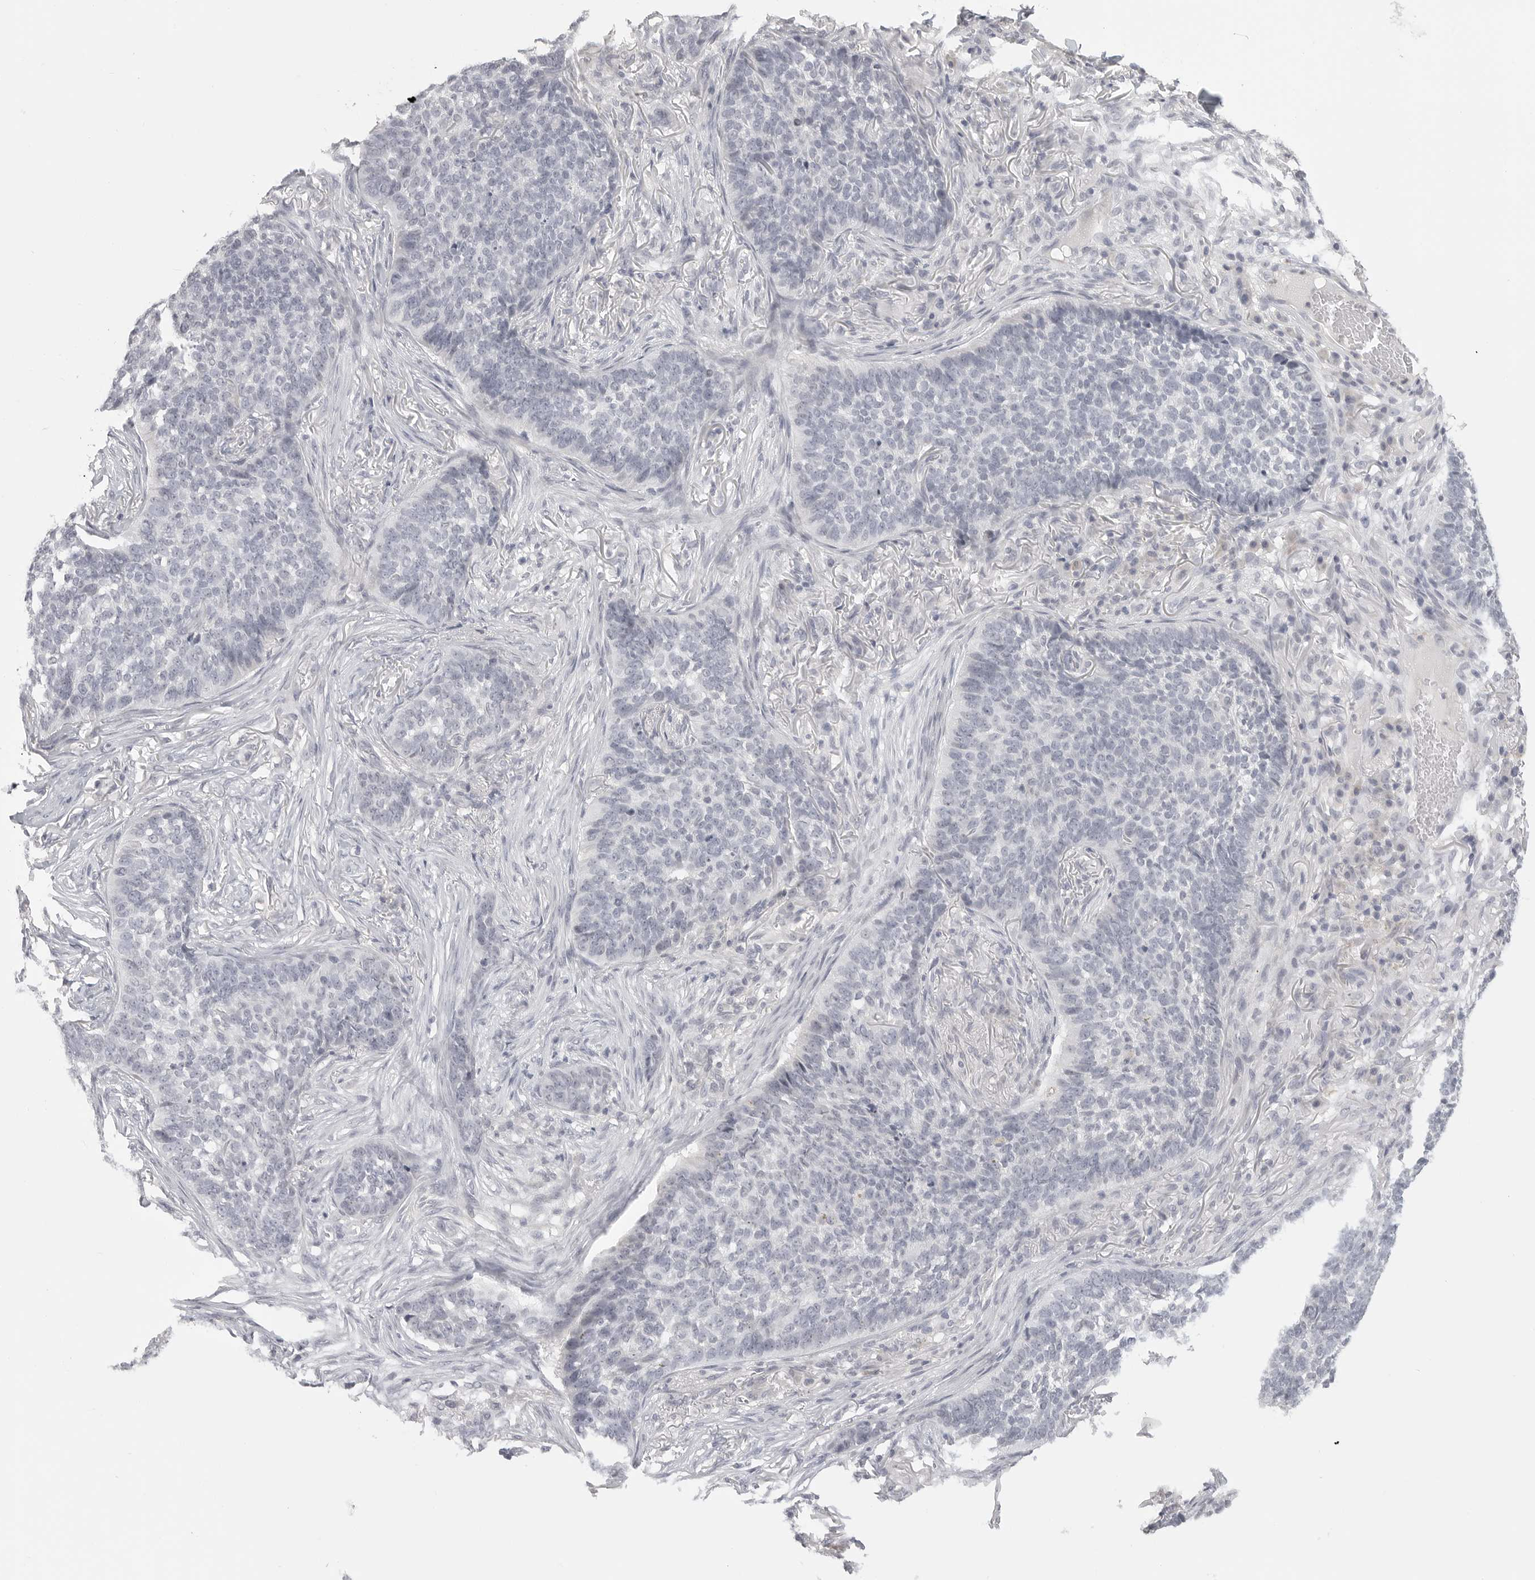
{"staining": {"intensity": "negative", "quantity": "none", "location": "none"}, "tissue": "skin cancer", "cell_type": "Tumor cells", "image_type": "cancer", "snomed": [{"axis": "morphology", "description": "Basal cell carcinoma"}, {"axis": "topography", "description": "Skin"}], "caption": "Protein analysis of skin cancer (basal cell carcinoma) reveals no significant expression in tumor cells. The staining is performed using DAB brown chromogen with nuclei counter-stained in using hematoxylin.", "gene": "HMGCS2", "patient": {"sex": "male", "age": 85}}